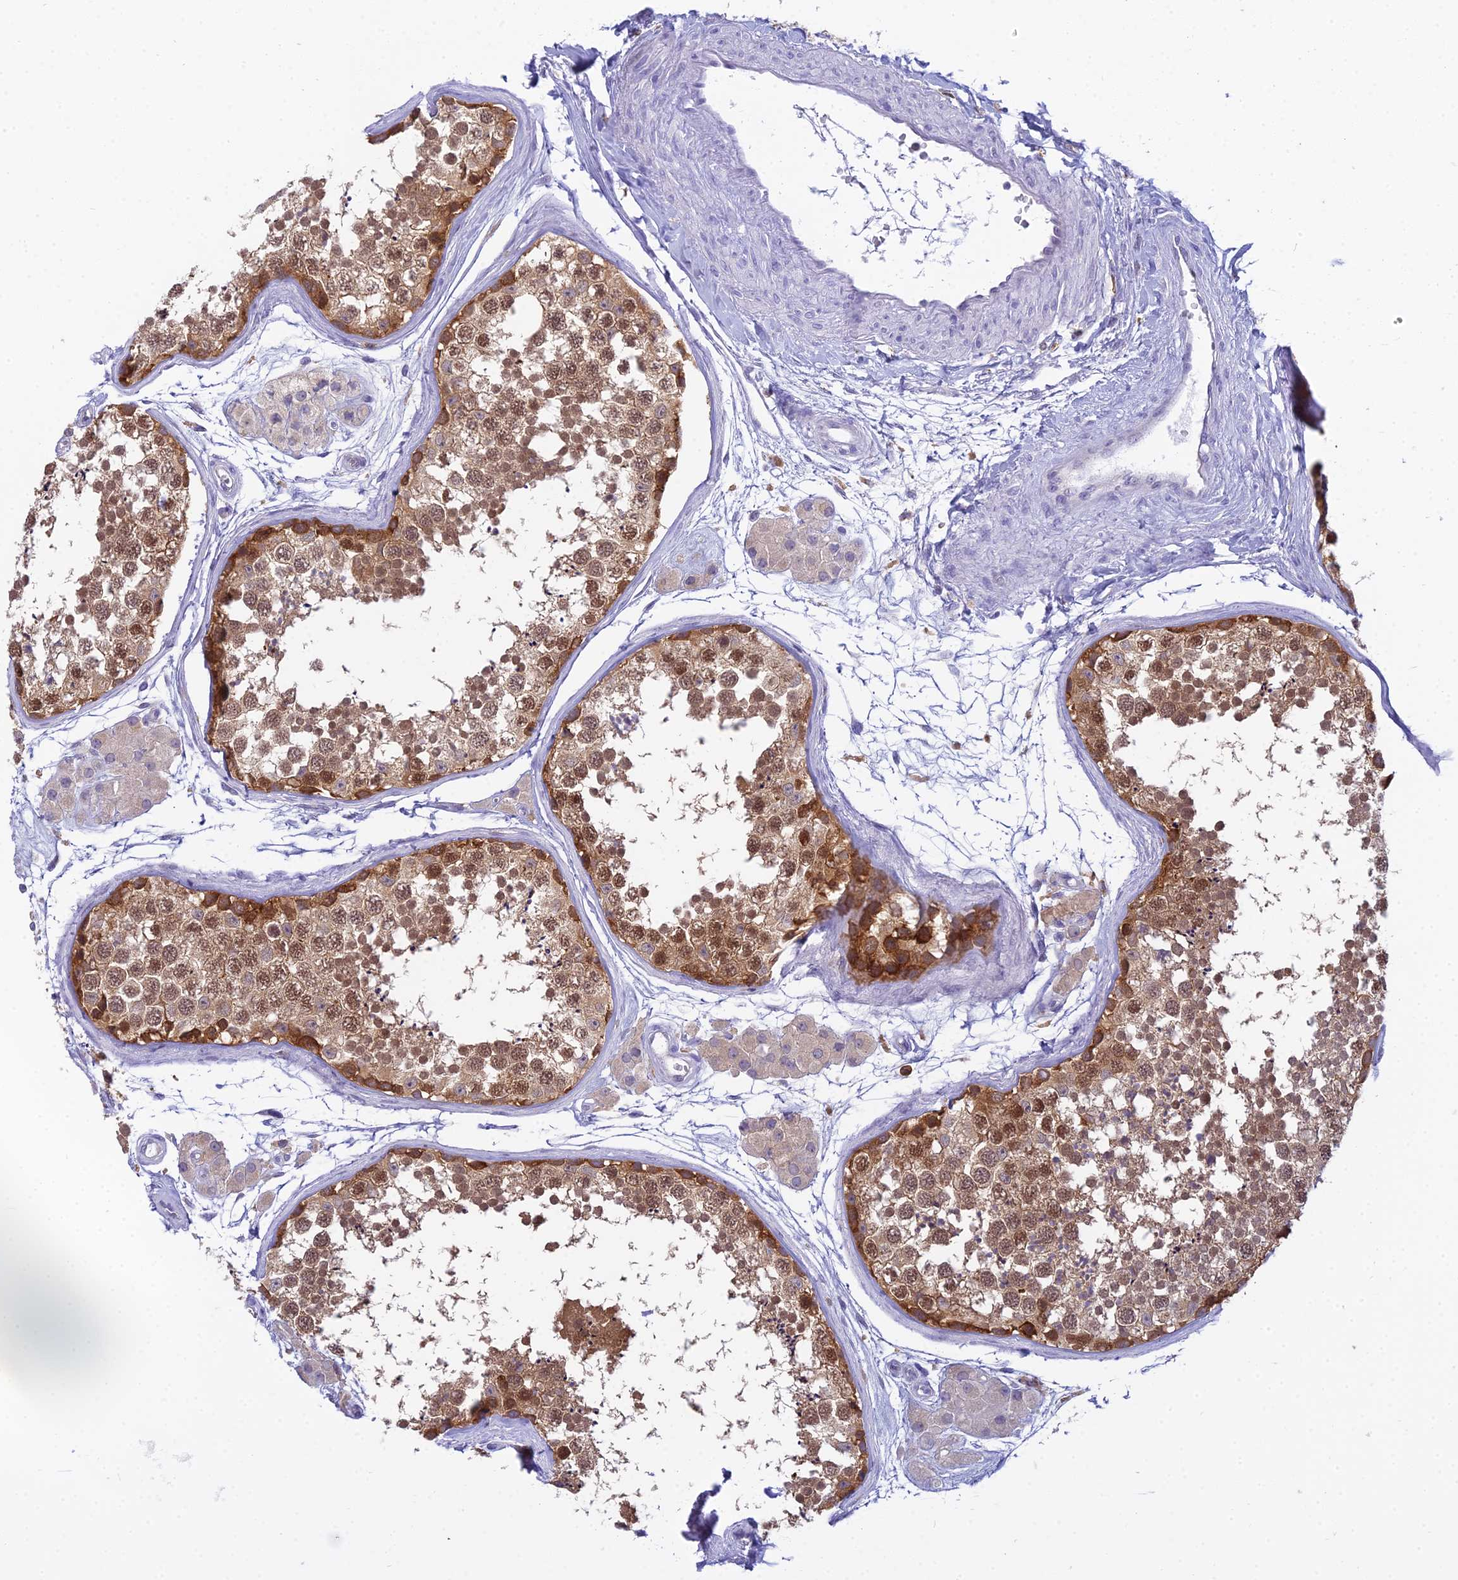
{"staining": {"intensity": "moderate", "quantity": ">75%", "location": "cytoplasmic/membranous,nuclear"}, "tissue": "testis", "cell_type": "Cells in seminiferous ducts", "image_type": "normal", "snomed": [{"axis": "morphology", "description": "Normal tissue, NOS"}, {"axis": "topography", "description": "Testis"}], "caption": "Testis was stained to show a protein in brown. There is medium levels of moderate cytoplasmic/membranous,nuclear expression in approximately >75% of cells in seminiferous ducts.", "gene": "UBE2G1", "patient": {"sex": "male", "age": 56}}